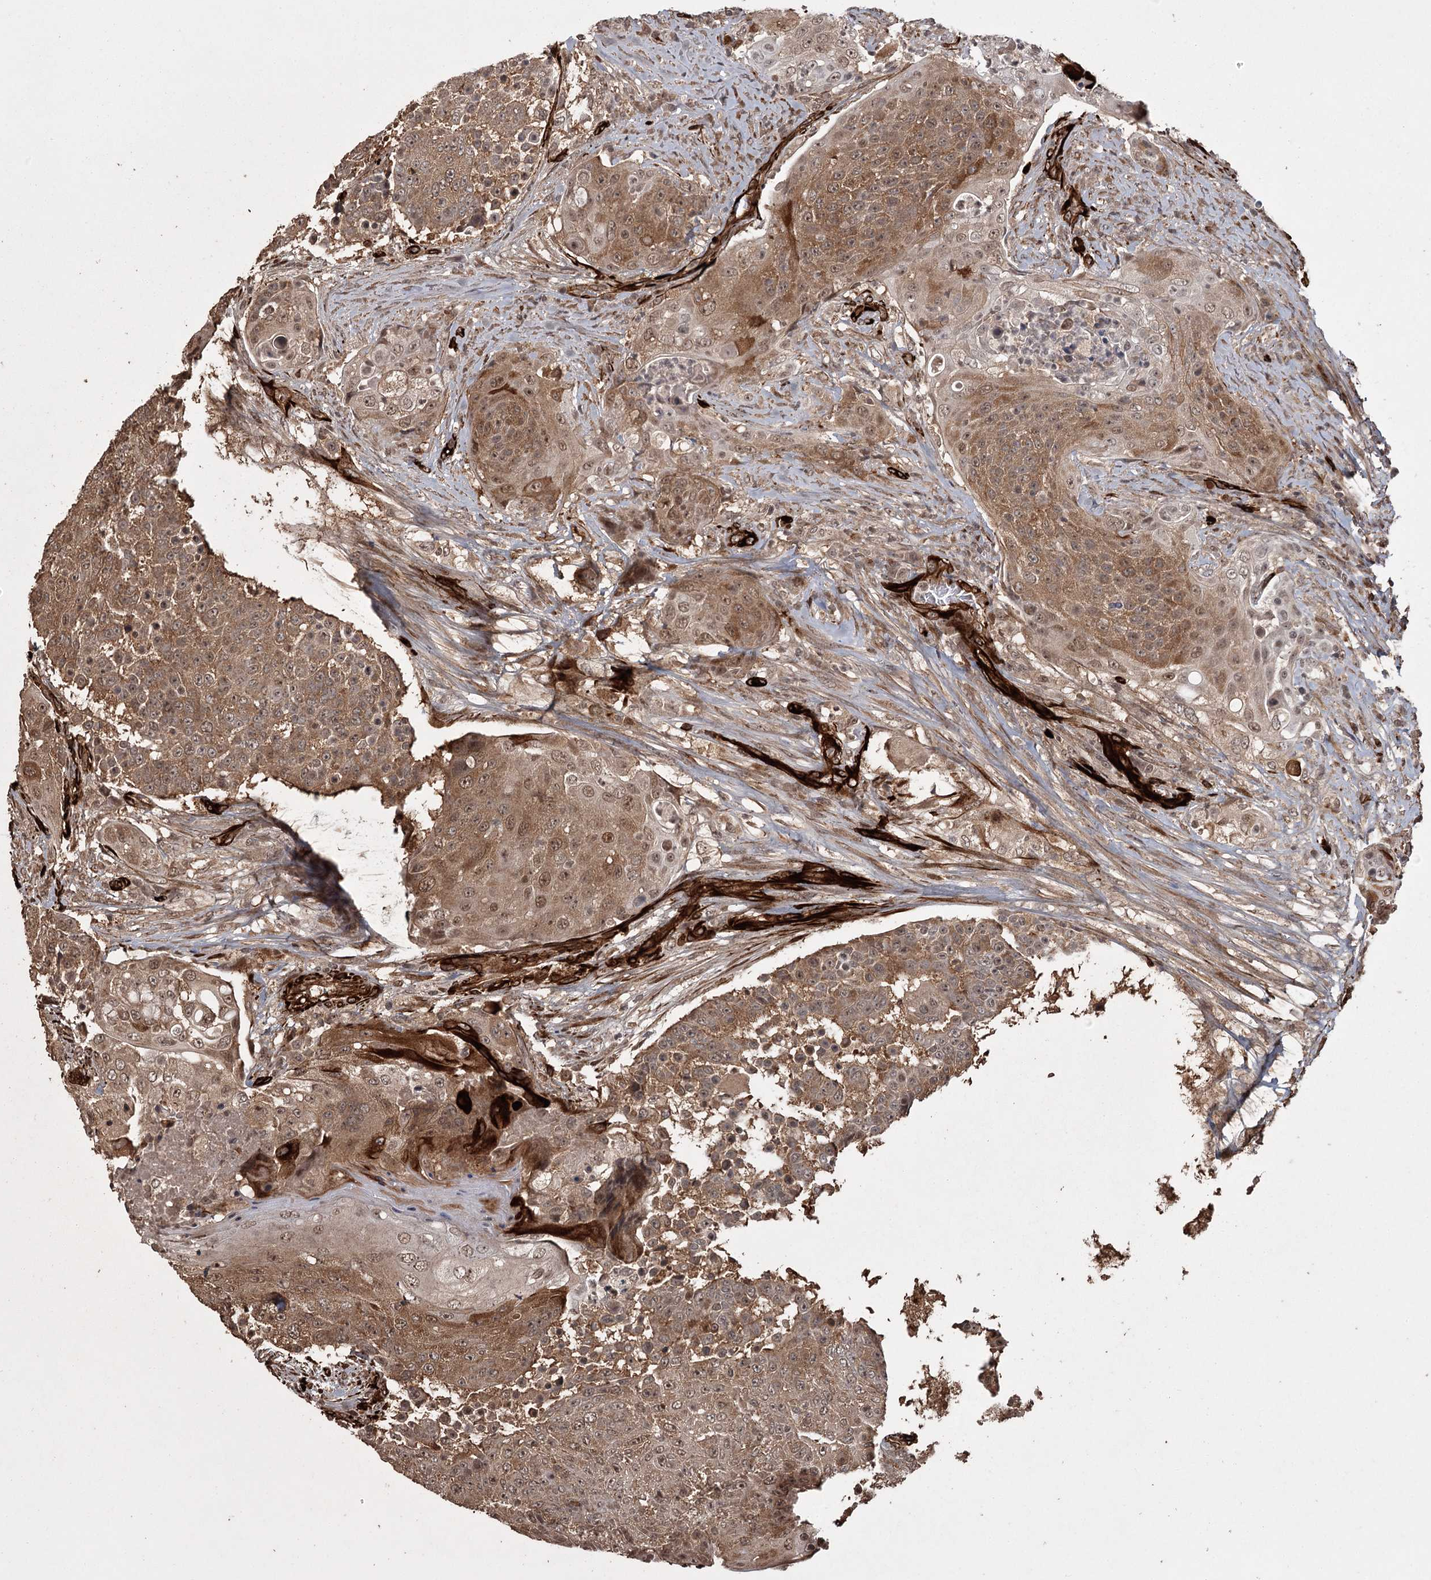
{"staining": {"intensity": "moderate", "quantity": ">75%", "location": "cytoplasmic/membranous,nuclear"}, "tissue": "urothelial cancer", "cell_type": "Tumor cells", "image_type": "cancer", "snomed": [{"axis": "morphology", "description": "Urothelial carcinoma, High grade"}, {"axis": "topography", "description": "Urinary bladder"}], "caption": "The micrograph reveals immunohistochemical staining of urothelial cancer. There is moderate cytoplasmic/membranous and nuclear staining is identified in approximately >75% of tumor cells.", "gene": "RPAP3", "patient": {"sex": "female", "age": 63}}